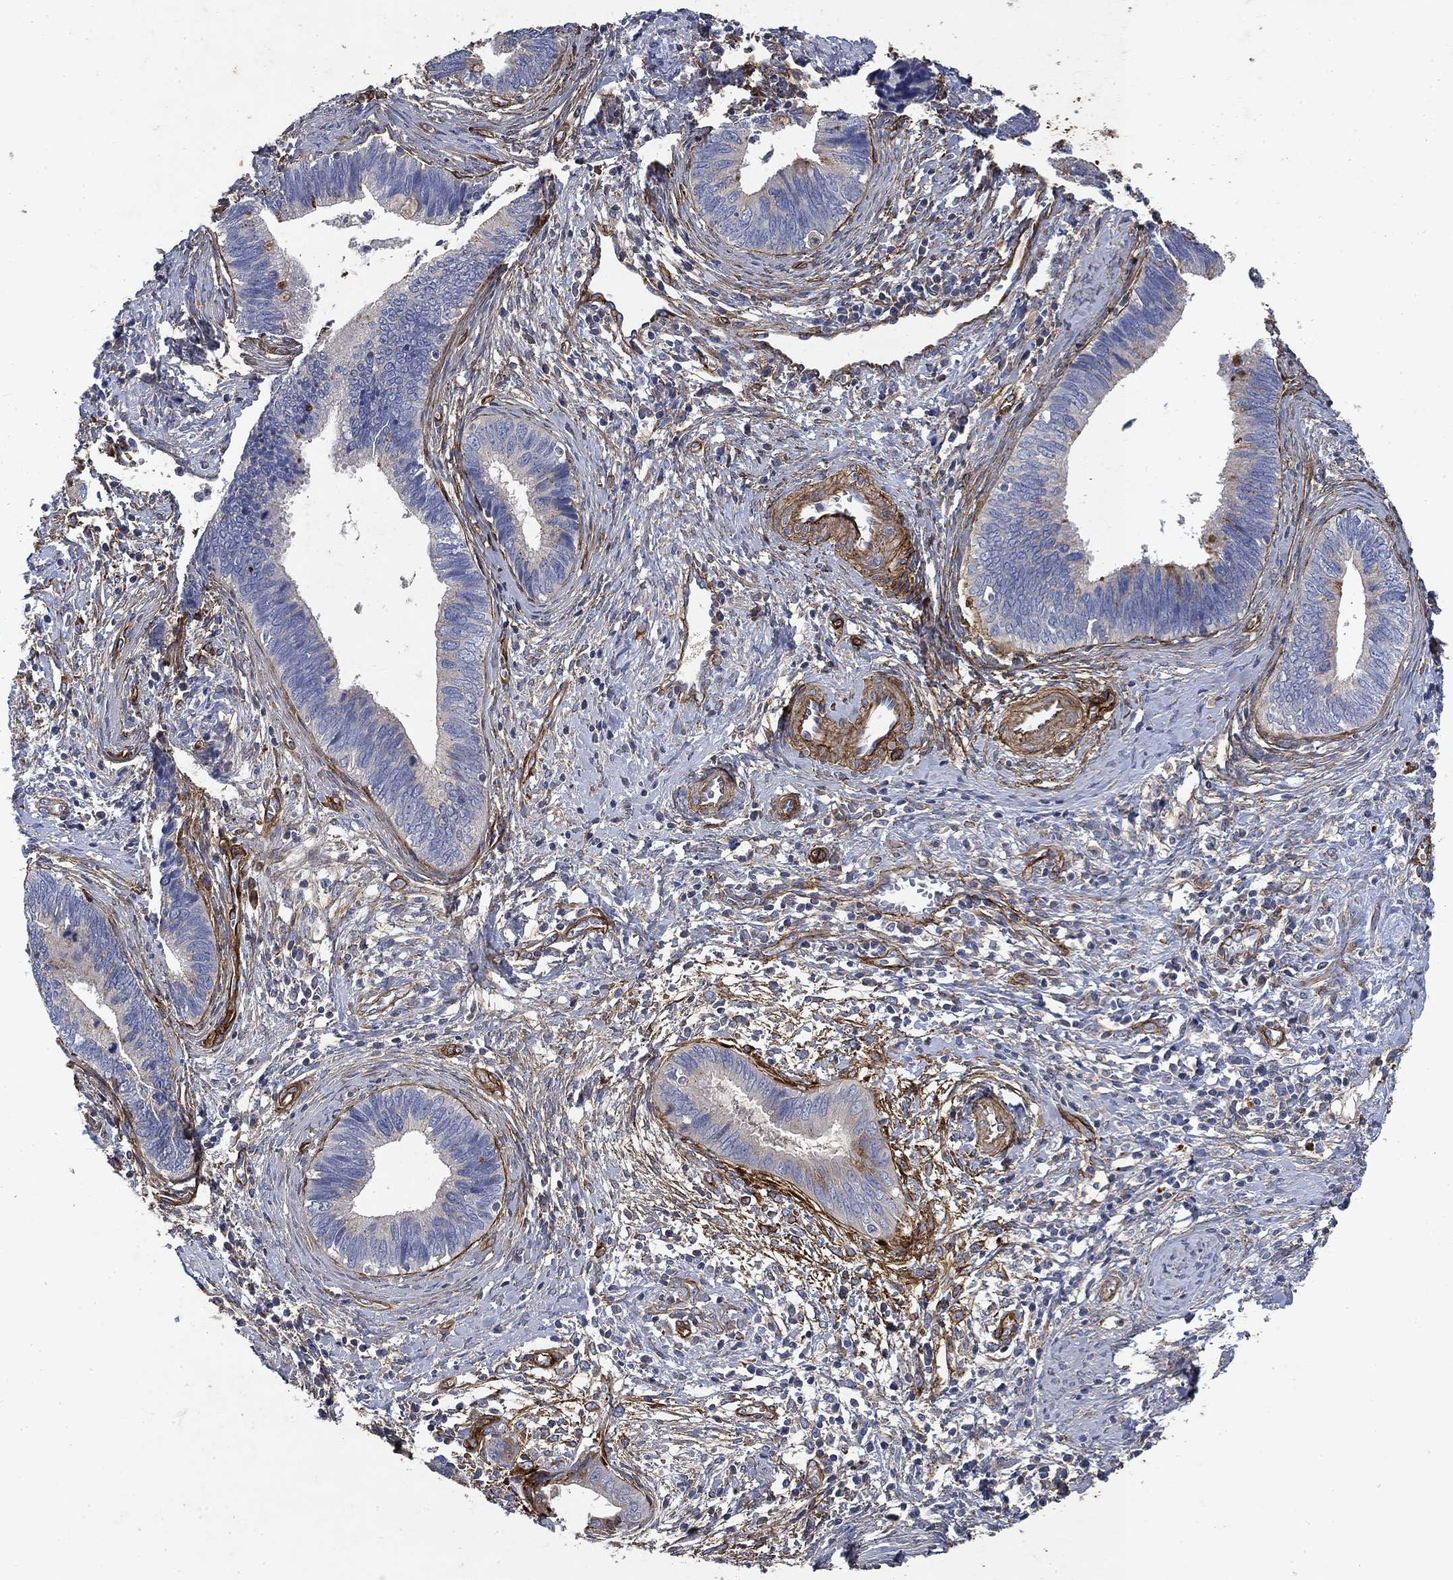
{"staining": {"intensity": "negative", "quantity": "none", "location": "none"}, "tissue": "cervical cancer", "cell_type": "Tumor cells", "image_type": "cancer", "snomed": [{"axis": "morphology", "description": "Adenocarcinoma, NOS"}, {"axis": "topography", "description": "Cervix"}], "caption": "Immunohistochemical staining of cervical adenocarcinoma exhibits no significant positivity in tumor cells. Brightfield microscopy of immunohistochemistry (IHC) stained with DAB (3,3'-diaminobenzidine) (brown) and hematoxylin (blue), captured at high magnification.", "gene": "COL4A2", "patient": {"sex": "female", "age": 42}}